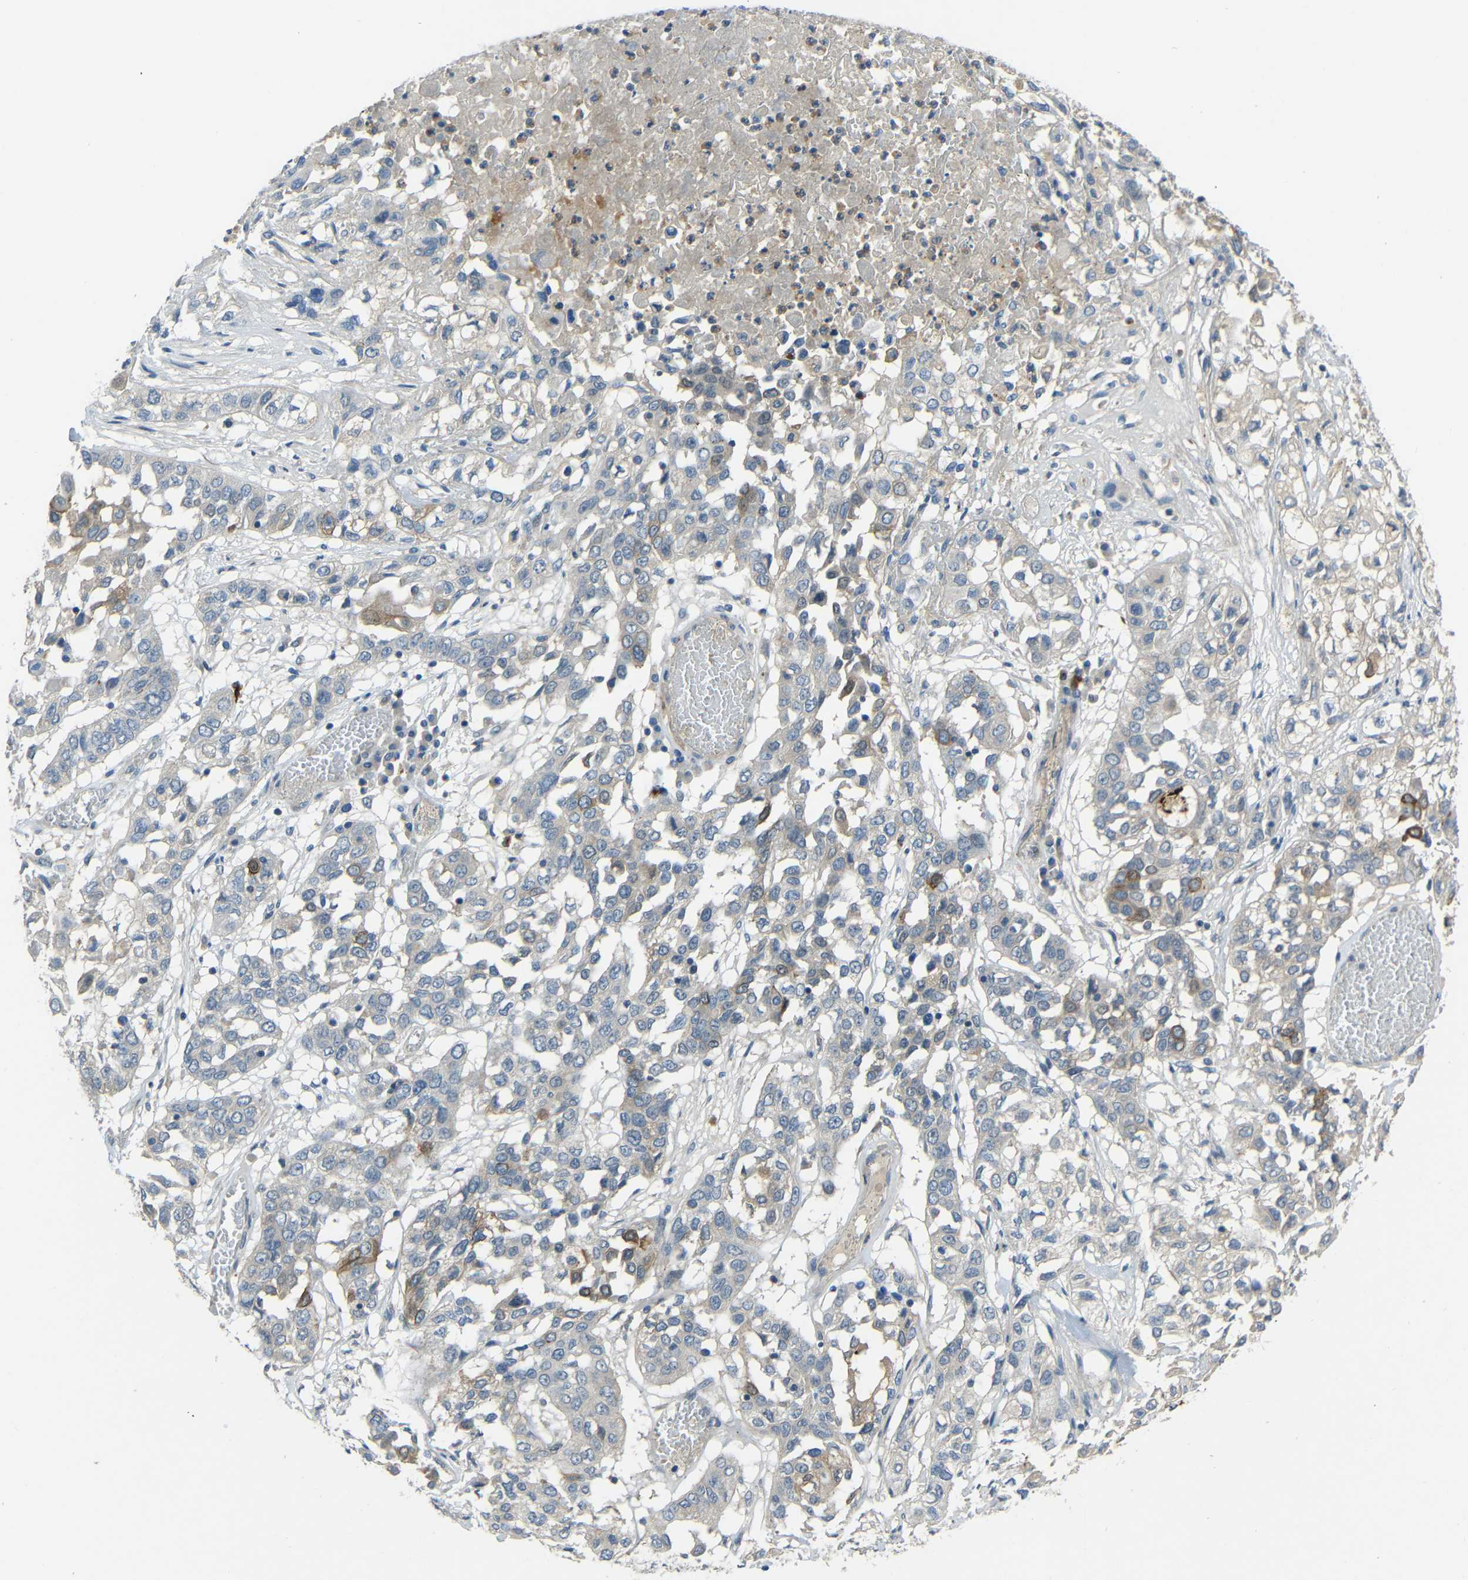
{"staining": {"intensity": "weak", "quantity": "<25%", "location": "cytoplasmic/membranous"}, "tissue": "lung cancer", "cell_type": "Tumor cells", "image_type": "cancer", "snomed": [{"axis": "morphology", "description": "Squamous cell carcinoma, NOS"}, {"axis": "topography", "description": "Lung"}], "caption": "Immunohistochemistry (IHC) photomicrograph of human lung cancer (squamous cell carcinoma) stained for a protein (brown), which demonstrates no positivity in tumor cells. (DAB immunohistochemistry with hematoxylin counter stain).", "gene": "DCLK1", "patient": {"sex": "male", "age": 71}}